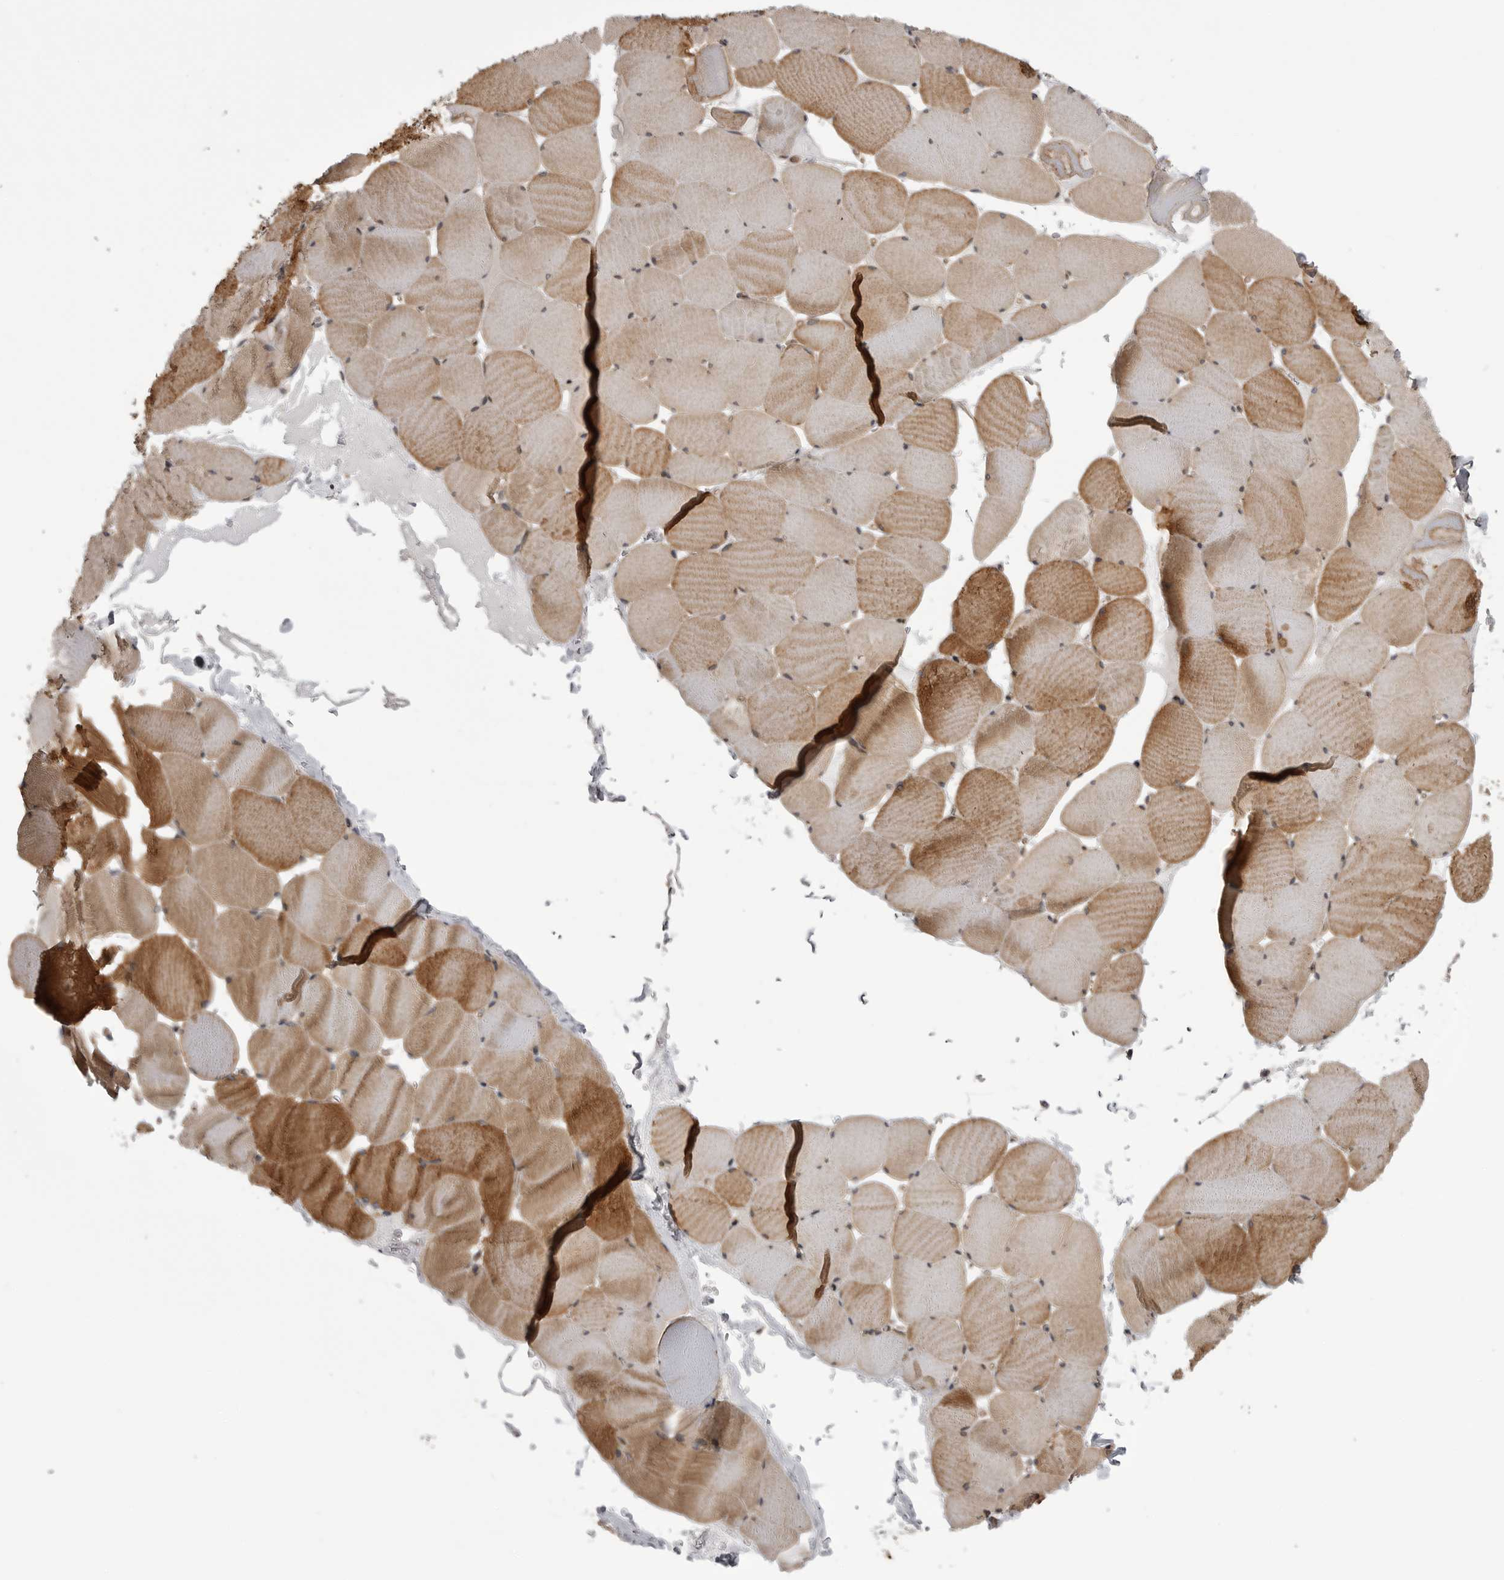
{"staining": {"intensity": "moderate", "quantity": ">75%", "location": "cytoplasmic/membranous"}, "tissue": "skeletal muscle", "cell_type": "Myocytes", "image_type": "normal", "snomed": [{"axis": "morphology", "description": "Normal tissue, NOS"}, {"axis": "topography", "description": "Skeletal muscle"}], "caption": "Brown immunohistochemical staining in normal skeletal muscle displays moderate cytoplasmic/membranous staining in about >75% of myocytes.", "gene": "PDCL", "patient": {"sex": "male", "age": 62}}